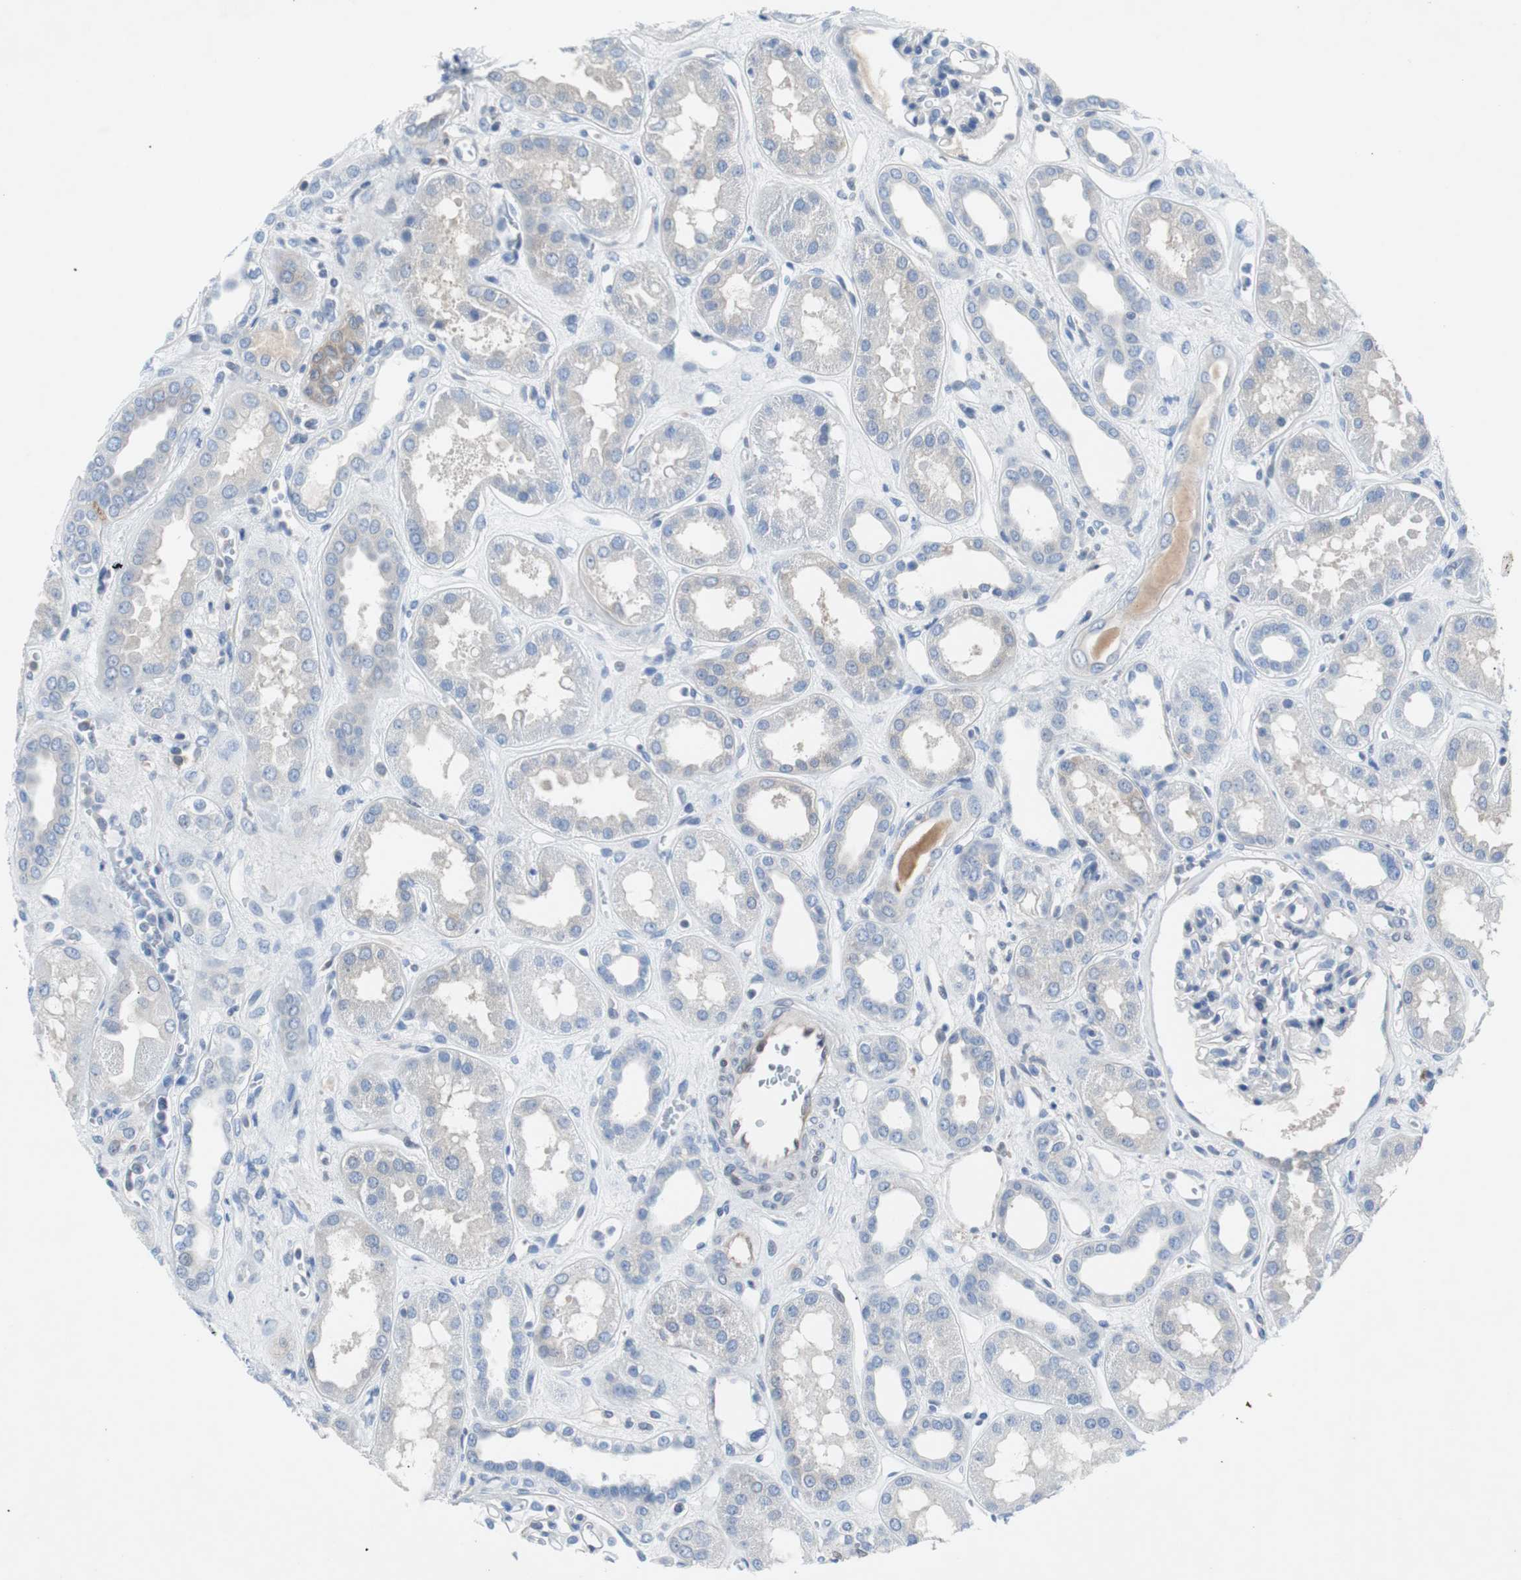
{"staining": {"intensity": "negative", "quantity": "none", "location": "none"}, "tissue": "kidney", "cell_type": "Cells in glomeruli", "image_type": "normal", "snomed": [{"axis": "morphology", "description": "Normal tissue, NOS"}, {"axis": "topography", "description": "Kidney"}], "caption": "This is a image of IHC staining of unremarkable kidney, which shows no positivity in cells in glomeruli.", "gene": "EEF2K", "patient": {"sex": "male", "age": 59}}